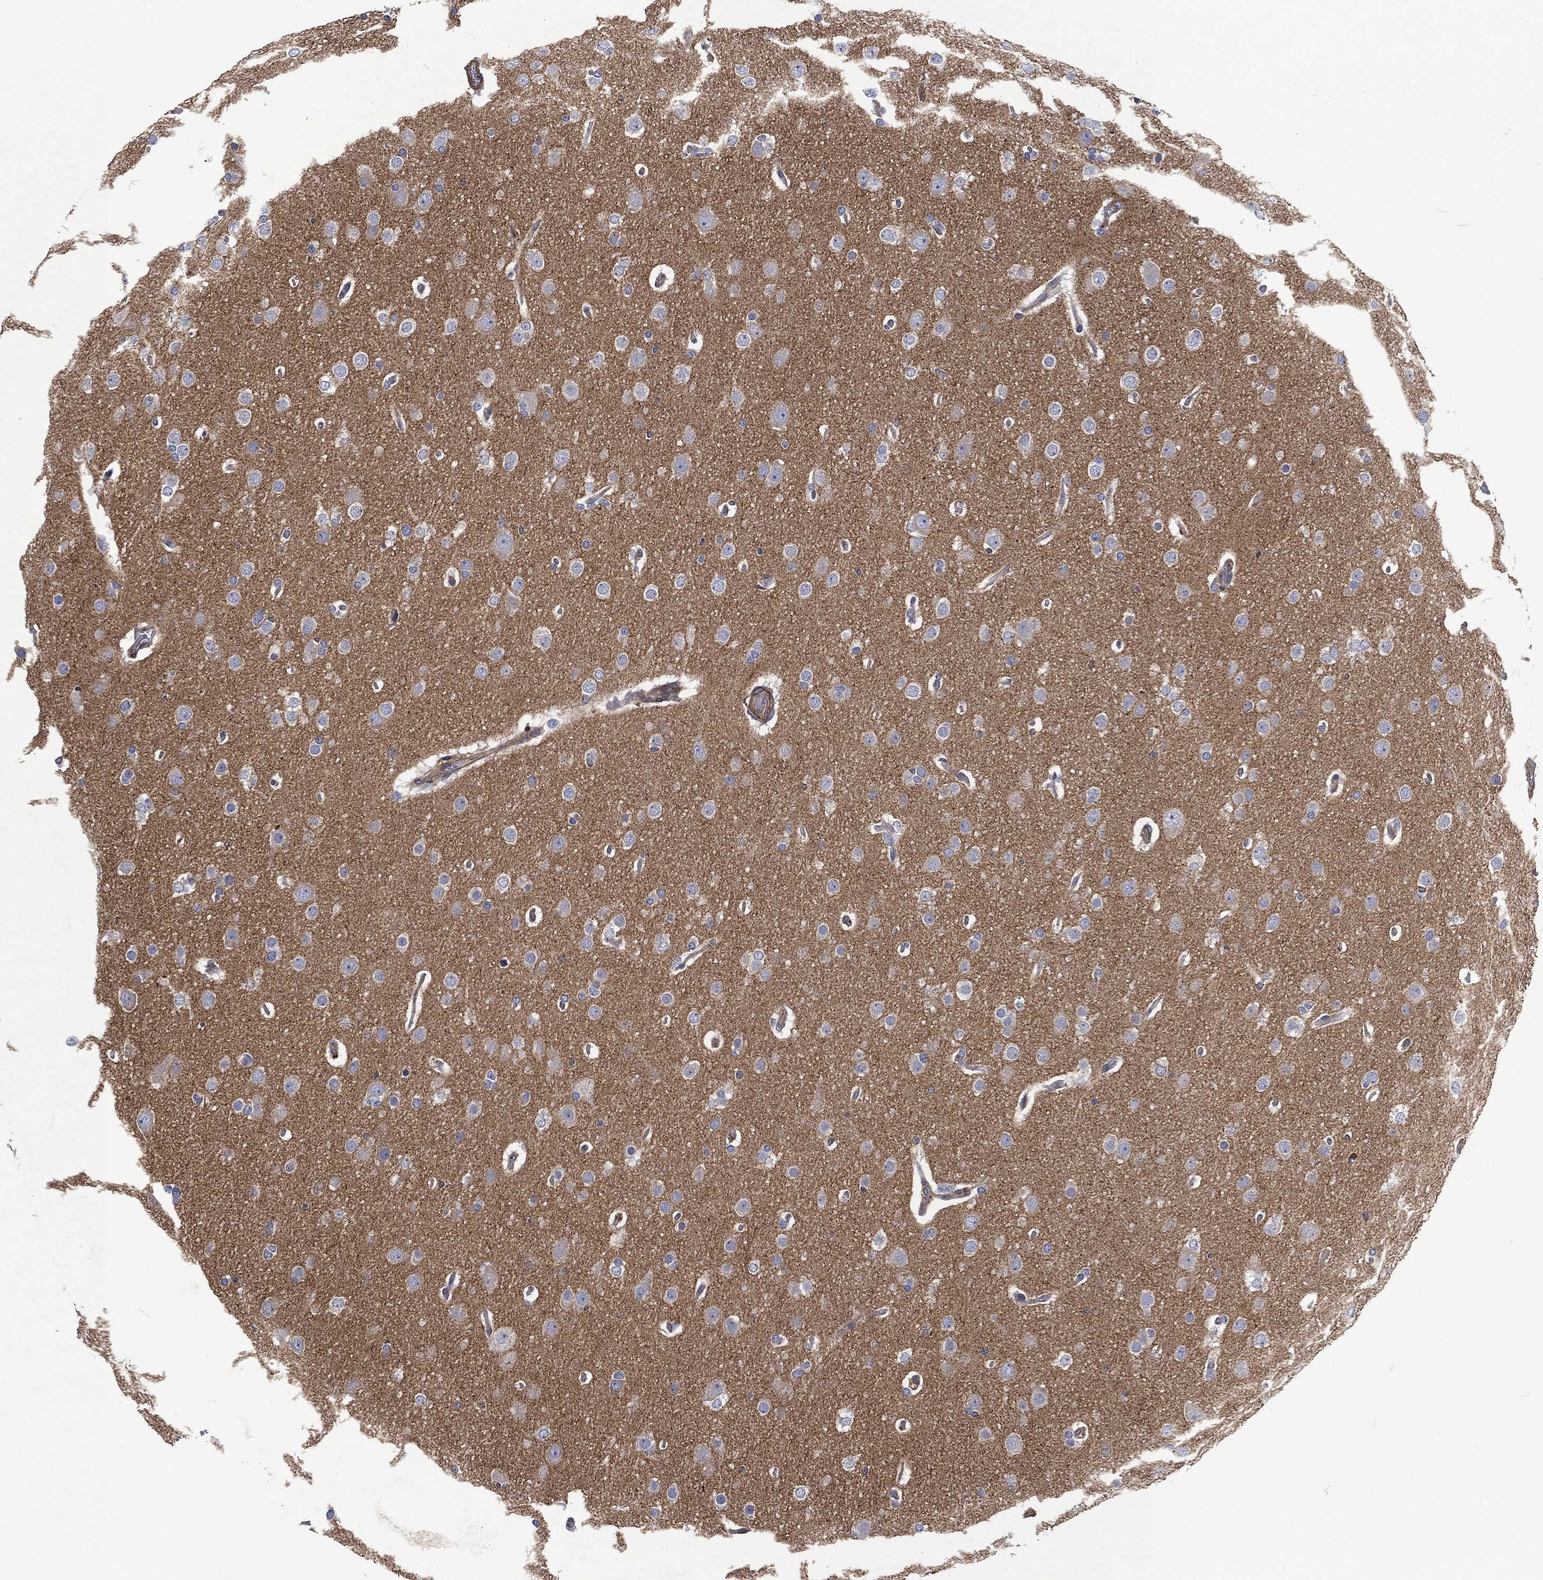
{"staining": {"intensity": "negative", "quantity": "none", "location": "none"}, "tissue": "glioma", "cell_type": "Tumor cells", "image_type": "cancer", "snomed": [{"axis": "morphology", "description": "Glioma, malignant, Low grade"}, {"axis": "topography", "description": "Brain"}], "caption": "High power microscopy photomicrograph of an immunohistochemistry (IHC) photomicrograph of glioma, revealing no significant positivity in tumor cells.", "gene": "LGALS9", "patient": {"sex": "female", "age": 37}}